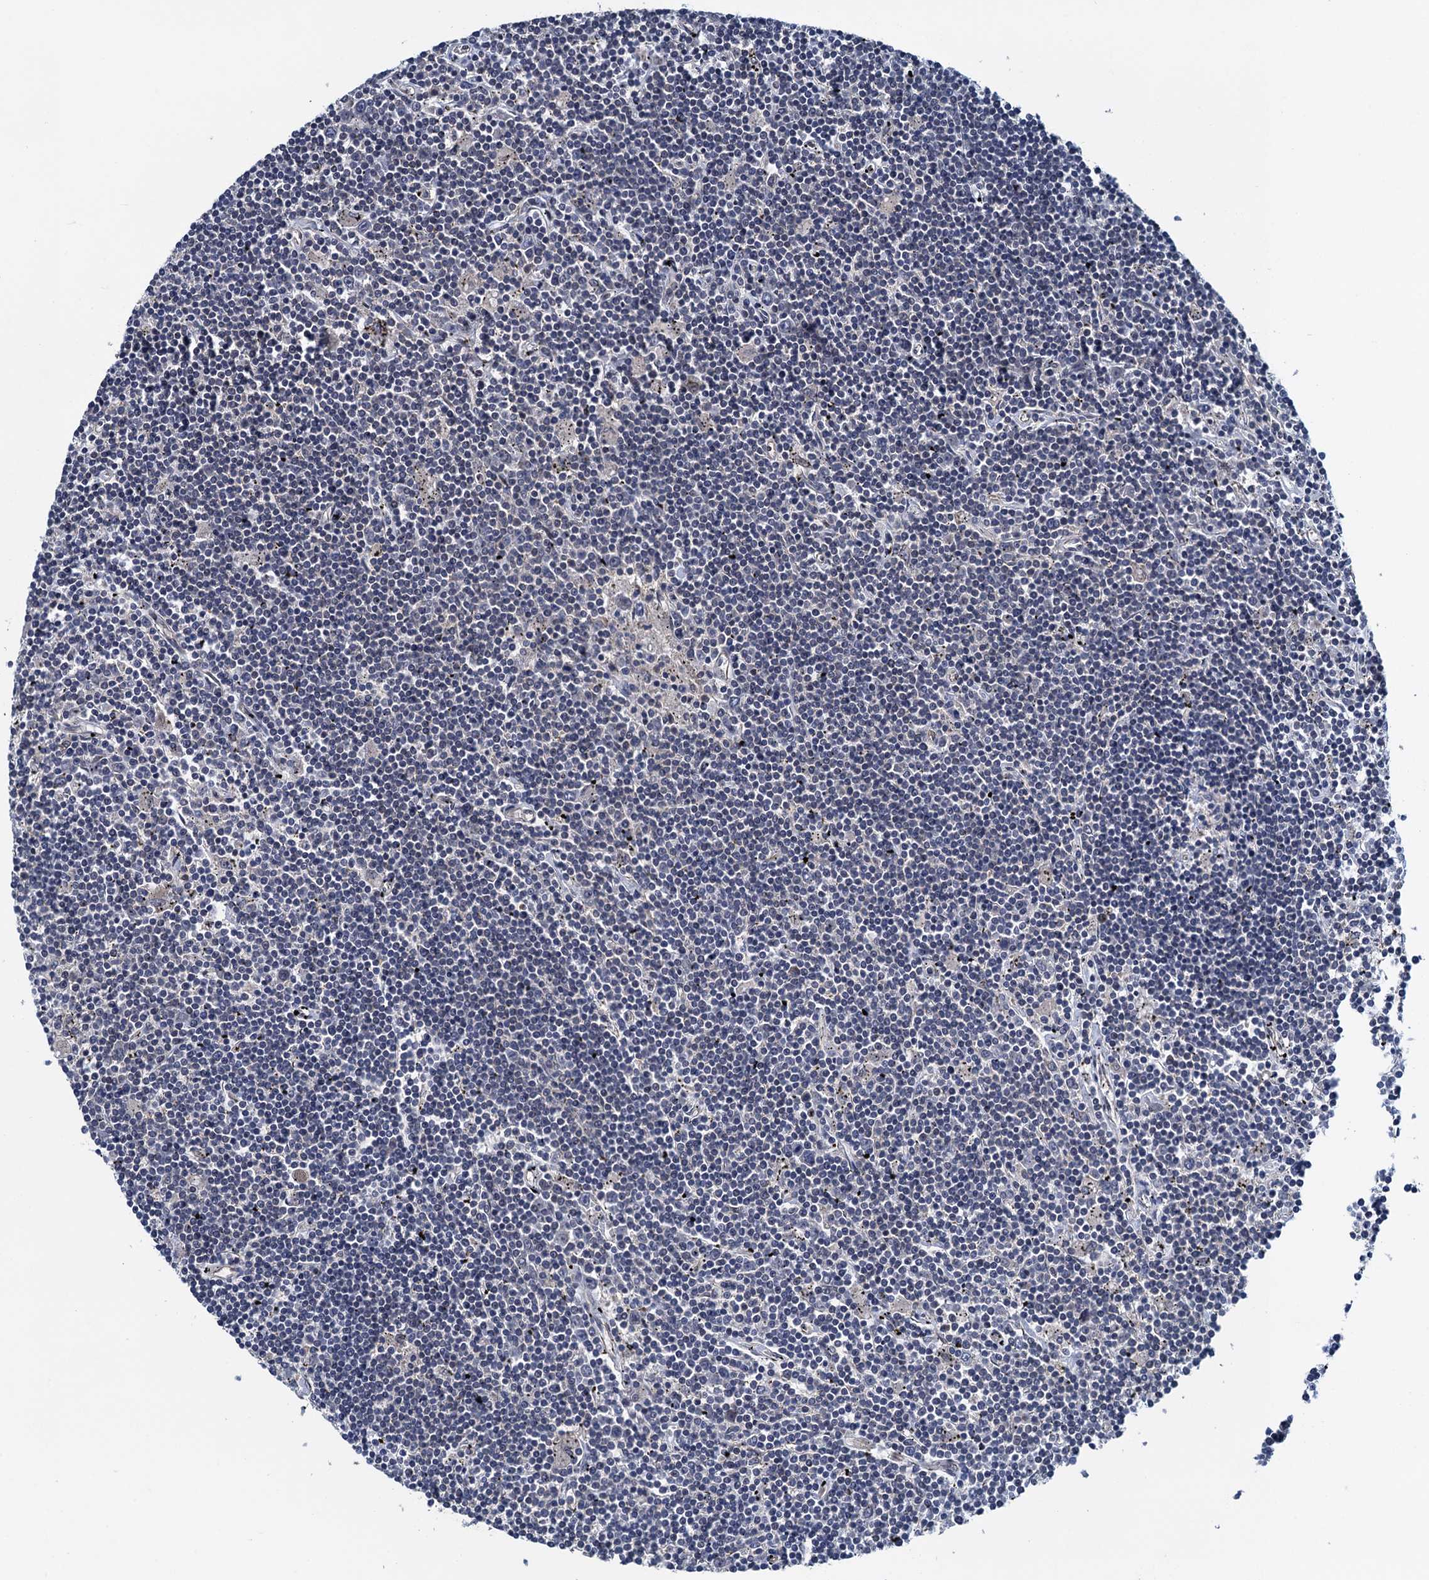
{"staining": {"intensity": "negative", "quantity": "none", "location": "none"}, "tissue": "lymphoma", "cell_type": "Tumor cells", "image_type": "cancer", "snomed": [{"axis": "morphology", "description": "Malignant lymphoma, non-Hodgkin's type, Low grade"}, {"axis": "topography", "description": "Spleen"}], "caption": "A high-resolution histopathology image shows IHC staining of lymphoma, which reveals no significant staining in tumor cells.", "gene": "RNF125", "patient": {"sex": "male", "age": 76}}